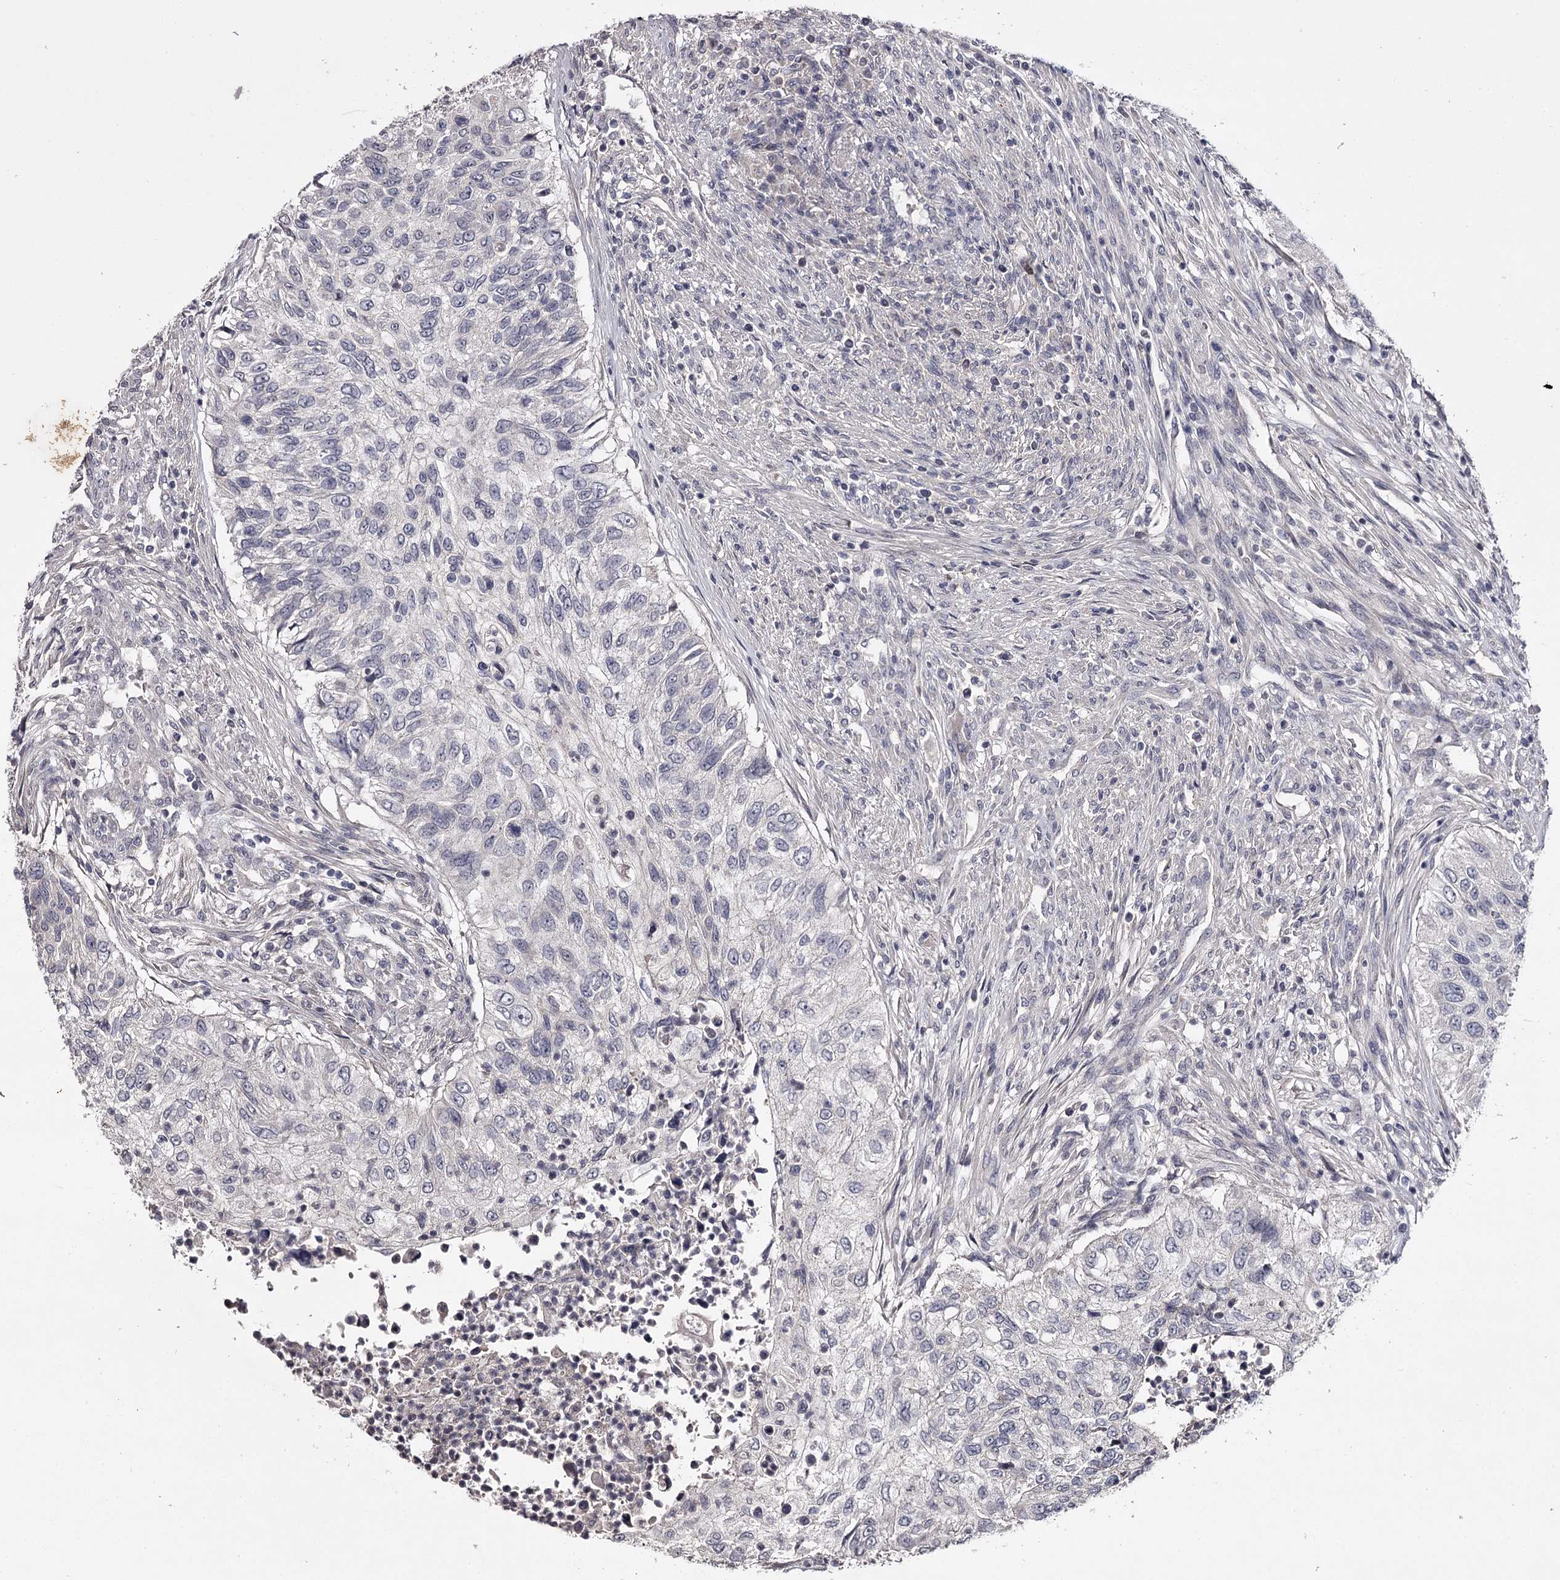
{"staining": {"intensity": "negative", "quantity": "none", "location": "none"}, "tissue": "urothelial cancer", "cell_type": "Tumor cells", "image_type": "cancer", "snomed": [{"axis": "morphology", "description": "Urothelial carcinoma, High grade"}, {"axis": "topography", "description": "Urinary bladder"}], "caption": "DAB (3,3'-diaminobenzidine) immunohistochemical staining of urothelial cancer reveals no significant staining in tumor cells.", "gene": "PRM2", "patient": {"sex": "female", "age": 60}}